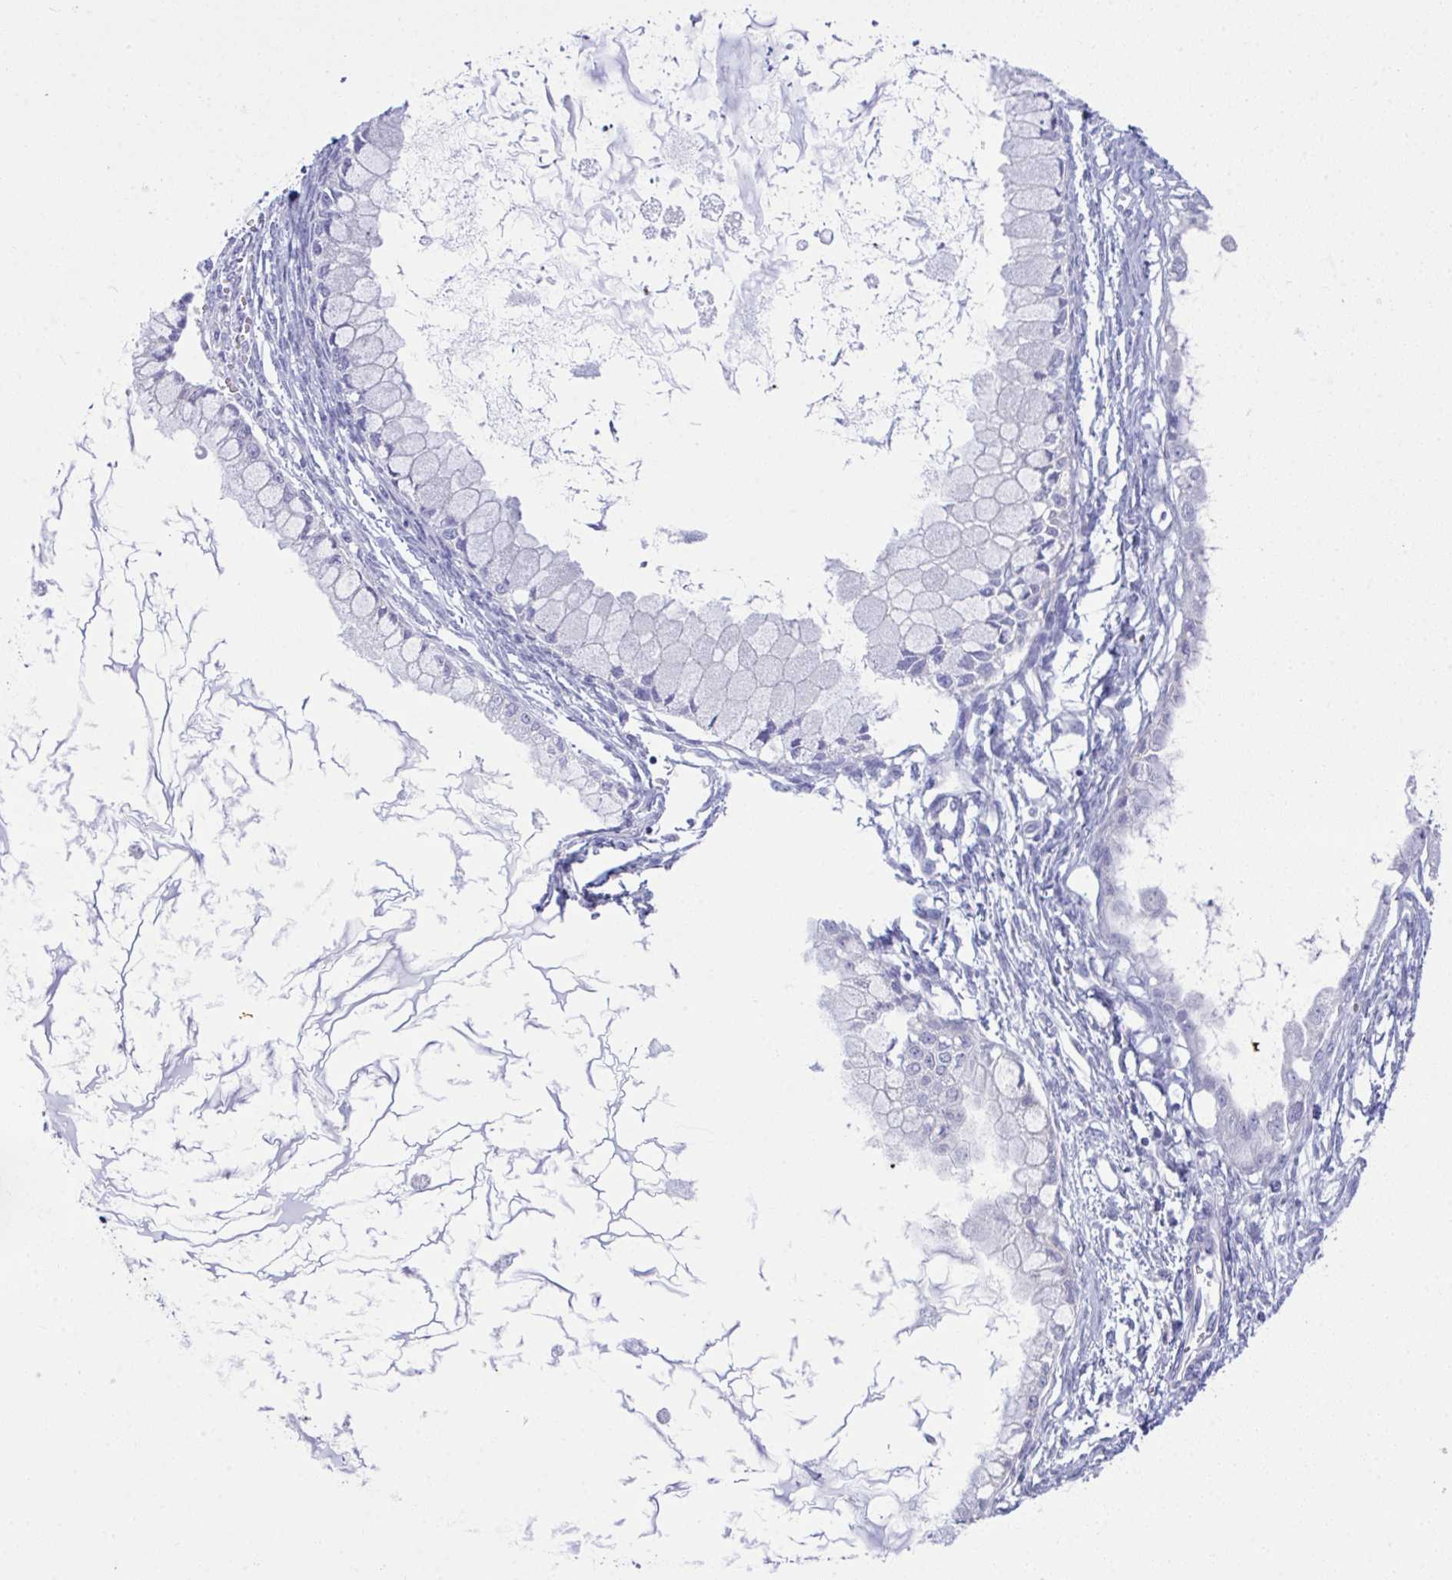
{"staining": {"intensity": "negative", "quantity": "none", "location": "none"}, "tissue": "ovarian cancer", "cell_type": "Tumor cells", "image_type": "cancer", "snomed": [{"axis": "morphology", "description": "Cystadenocarcinoma, mucinous, NOS"}, {"axis": "topography", "description": "Ovary"}], "caption": "Ovarian cancer (mucinous cystadenocarcinoma) stained for a protein using immunohistochemistry (IHC) displays no expression tumor cells.", "gene": "PLEKHH1", "patient": {"sex": "female", "age": 34}}